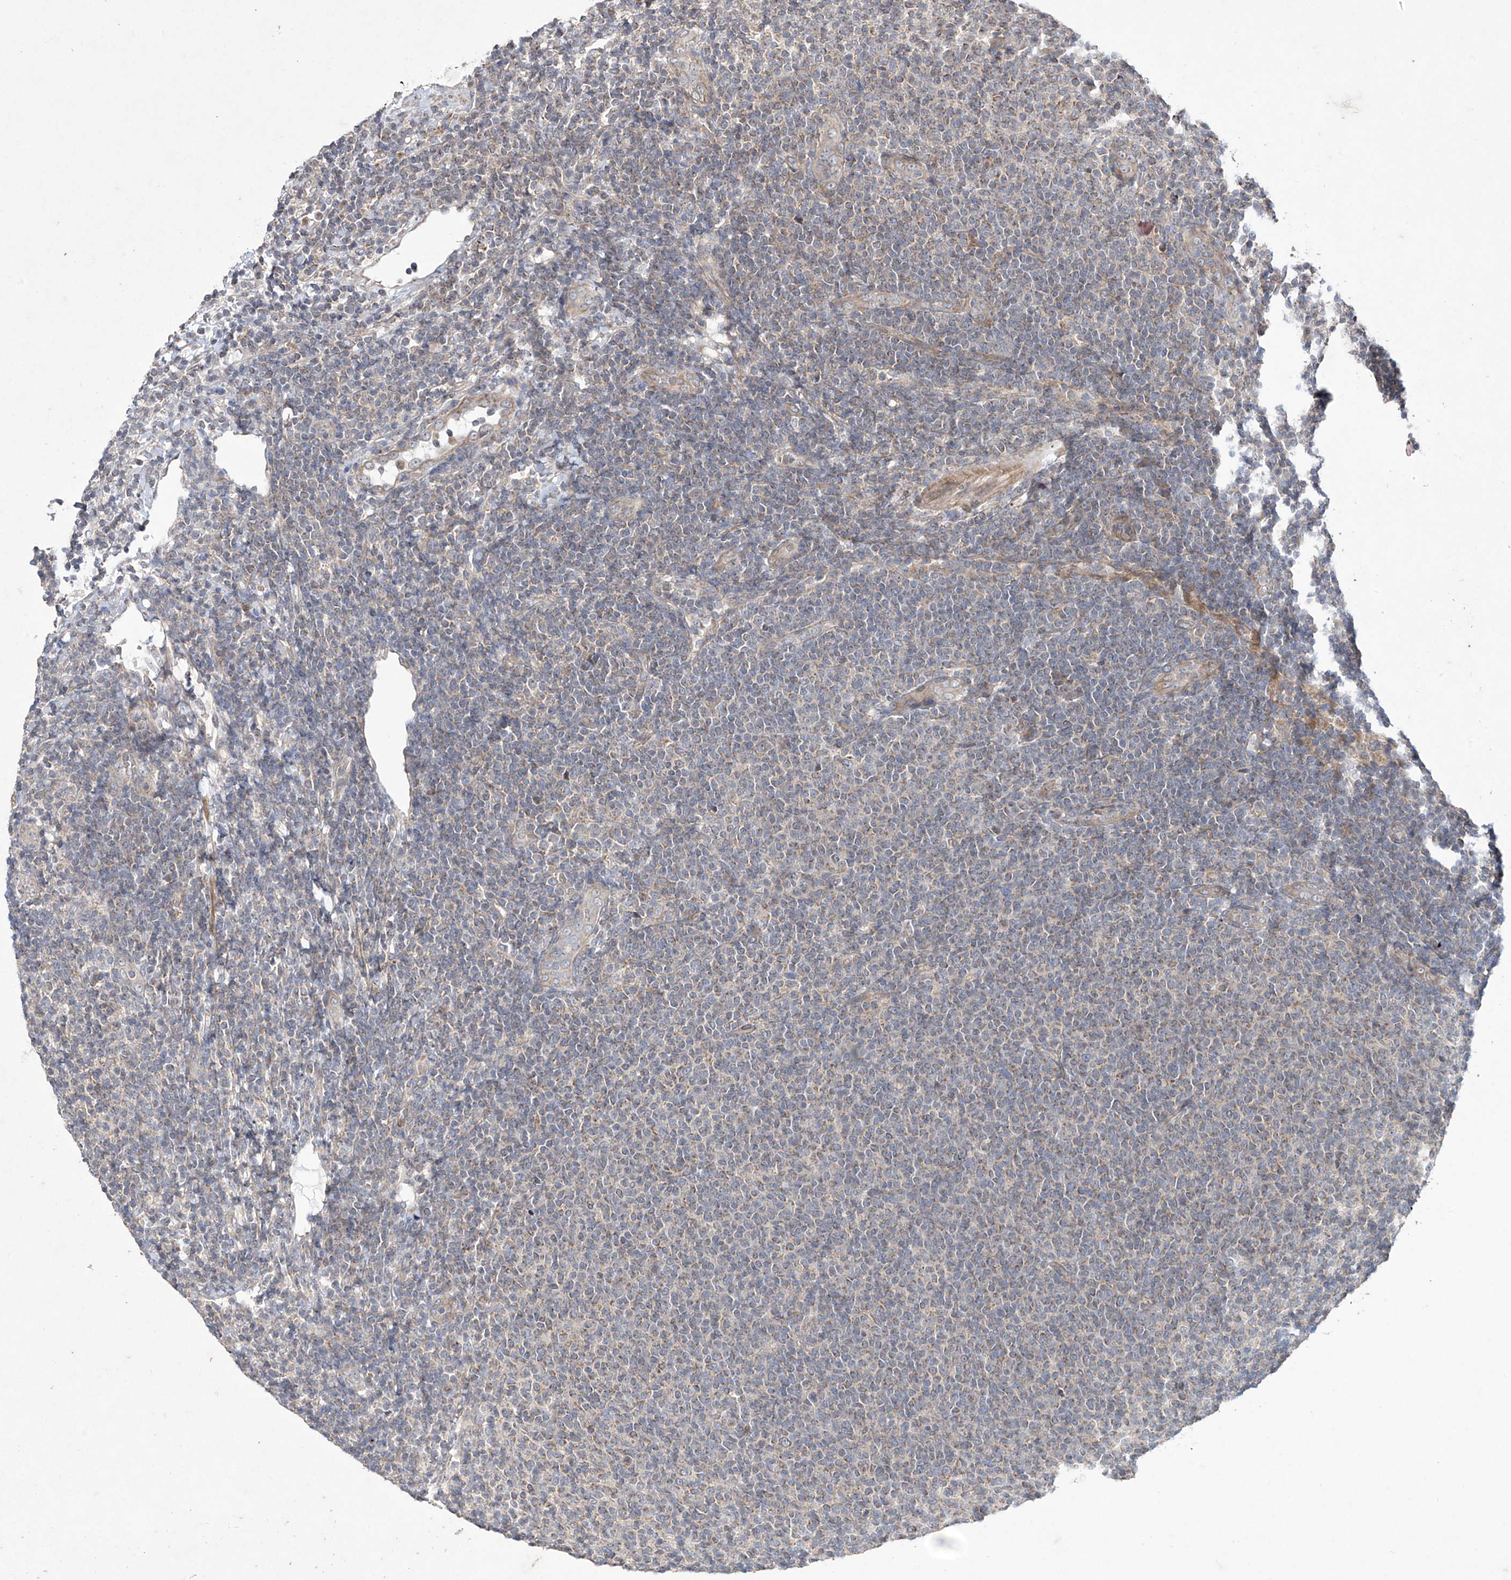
{"staining": {"intensity": "negative", "quantity": "none", "location": "none"}, "tissue": "lymphoma", "cell_type": "Tumor cells", "image_type": "cancer", "snomed": [{"axis": "morphology", "description": "Malignant lymphoma, non-Hodgkin's type, Low grade"}, {"axis": "topography", "description": "Lymph node"}], "caption": "Tumor cells are negative for protein expression in human malignant lymphoma, non-Hodgkin's type (low-grade).", "gene": "TRIM60", "patient": {"sex": "male", "age": 66}}